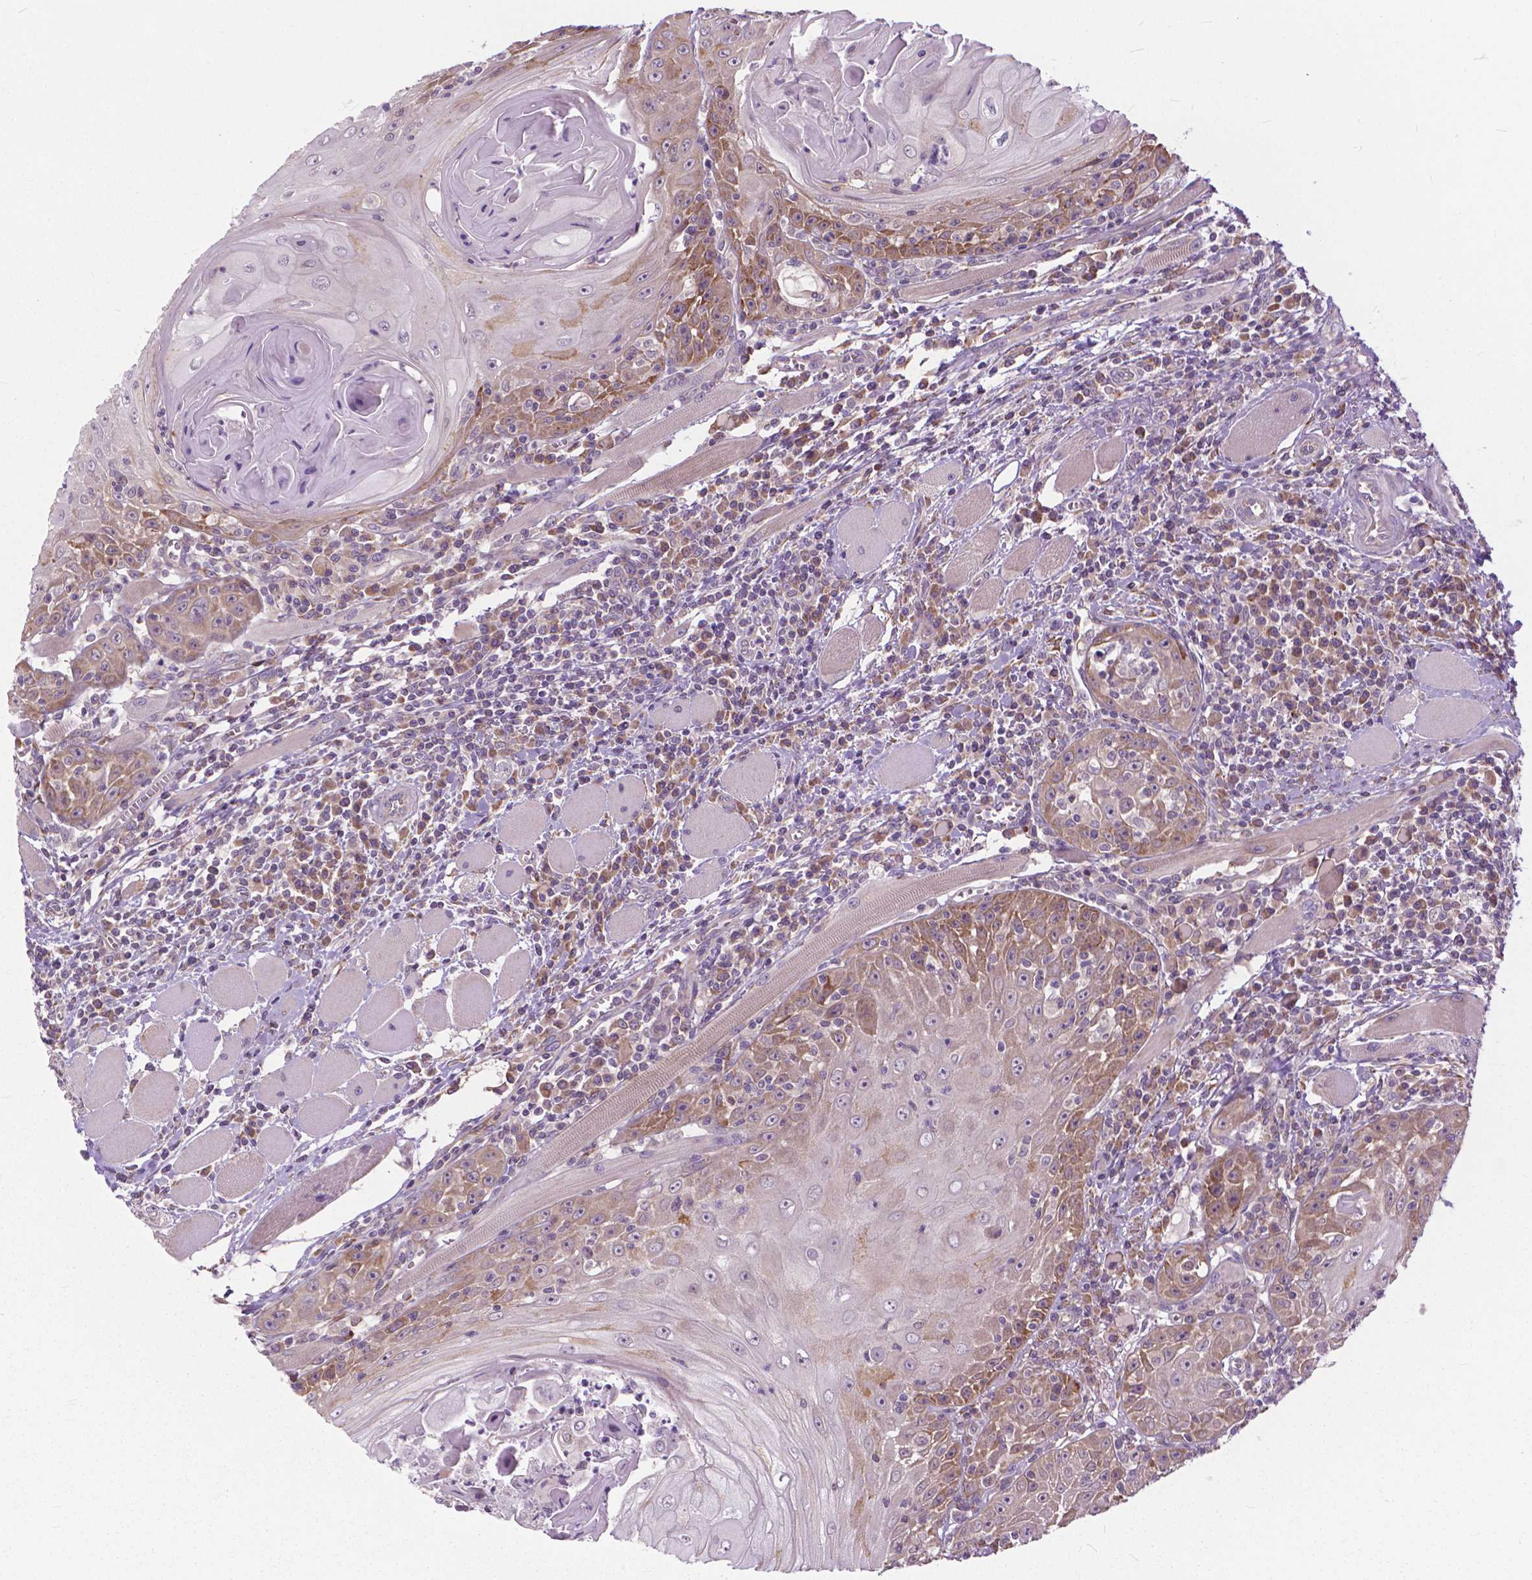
{"staining": {"intensity": "moderate", "quantity": "<25%", "location": "cytoplasmic/membranous"}, "tissue": "head and neck cancer", "cell_type": "Tumor cells", "image_type": "cancer", "snomed": [{"axis": "morphology", "description": "Squamous cell carcinoma, NOS"}, {"axis": "topography", "description": "Head-Neck"}], "caption": "This is an image of immunohistochemistry (IHC) staining of head and neck cancer, which shows moderate positivity in the cytoplasmic/membranous of tumor cells.", "gene": "NUDT1", "patient": {"sex": "male", "age": 52}}